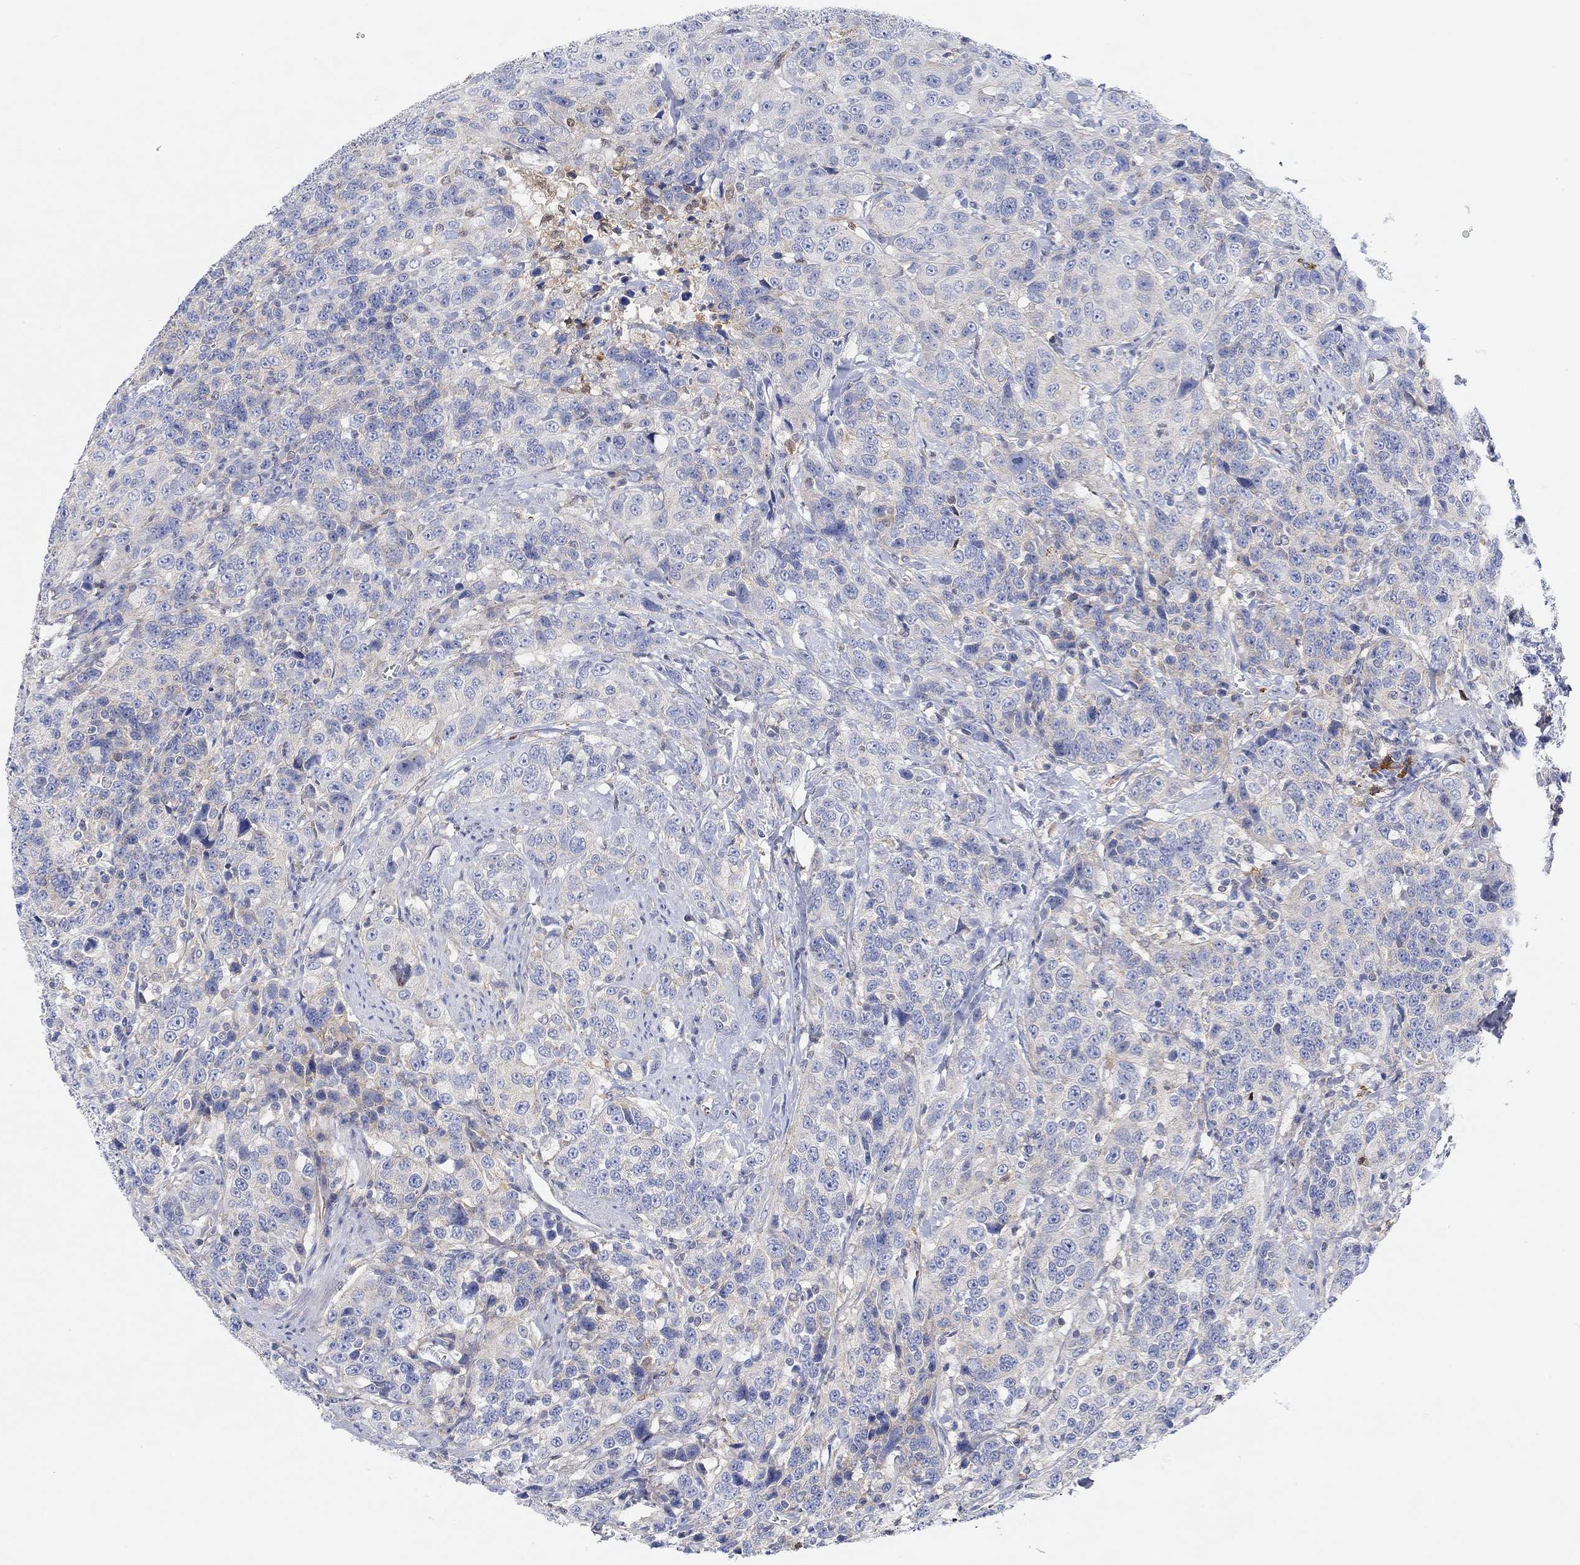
{"staining": {"intensity": "weak", "quantity": "<25%", "location": "cytoplasmic/membranous"}, "tissue": "urothelial cancer", "cell_type": "Tumor cells", "image_type": "cancer", "snomed": [{"axis": "morphology", "description": "Urothelial carcinoma, NOS"}, {"axis": "morphology", "description": "Urothelial carcinoma, High grade"}, {"axis": "topography", "description": "Urinary bladder"}], "caption": "This is an immunohistochemistry (IHC) micrograph of human urothelial cancer. There is no expression in tumor cells.", "gene": "RGS1", "patient": {"sex": "female", "age": 73}}